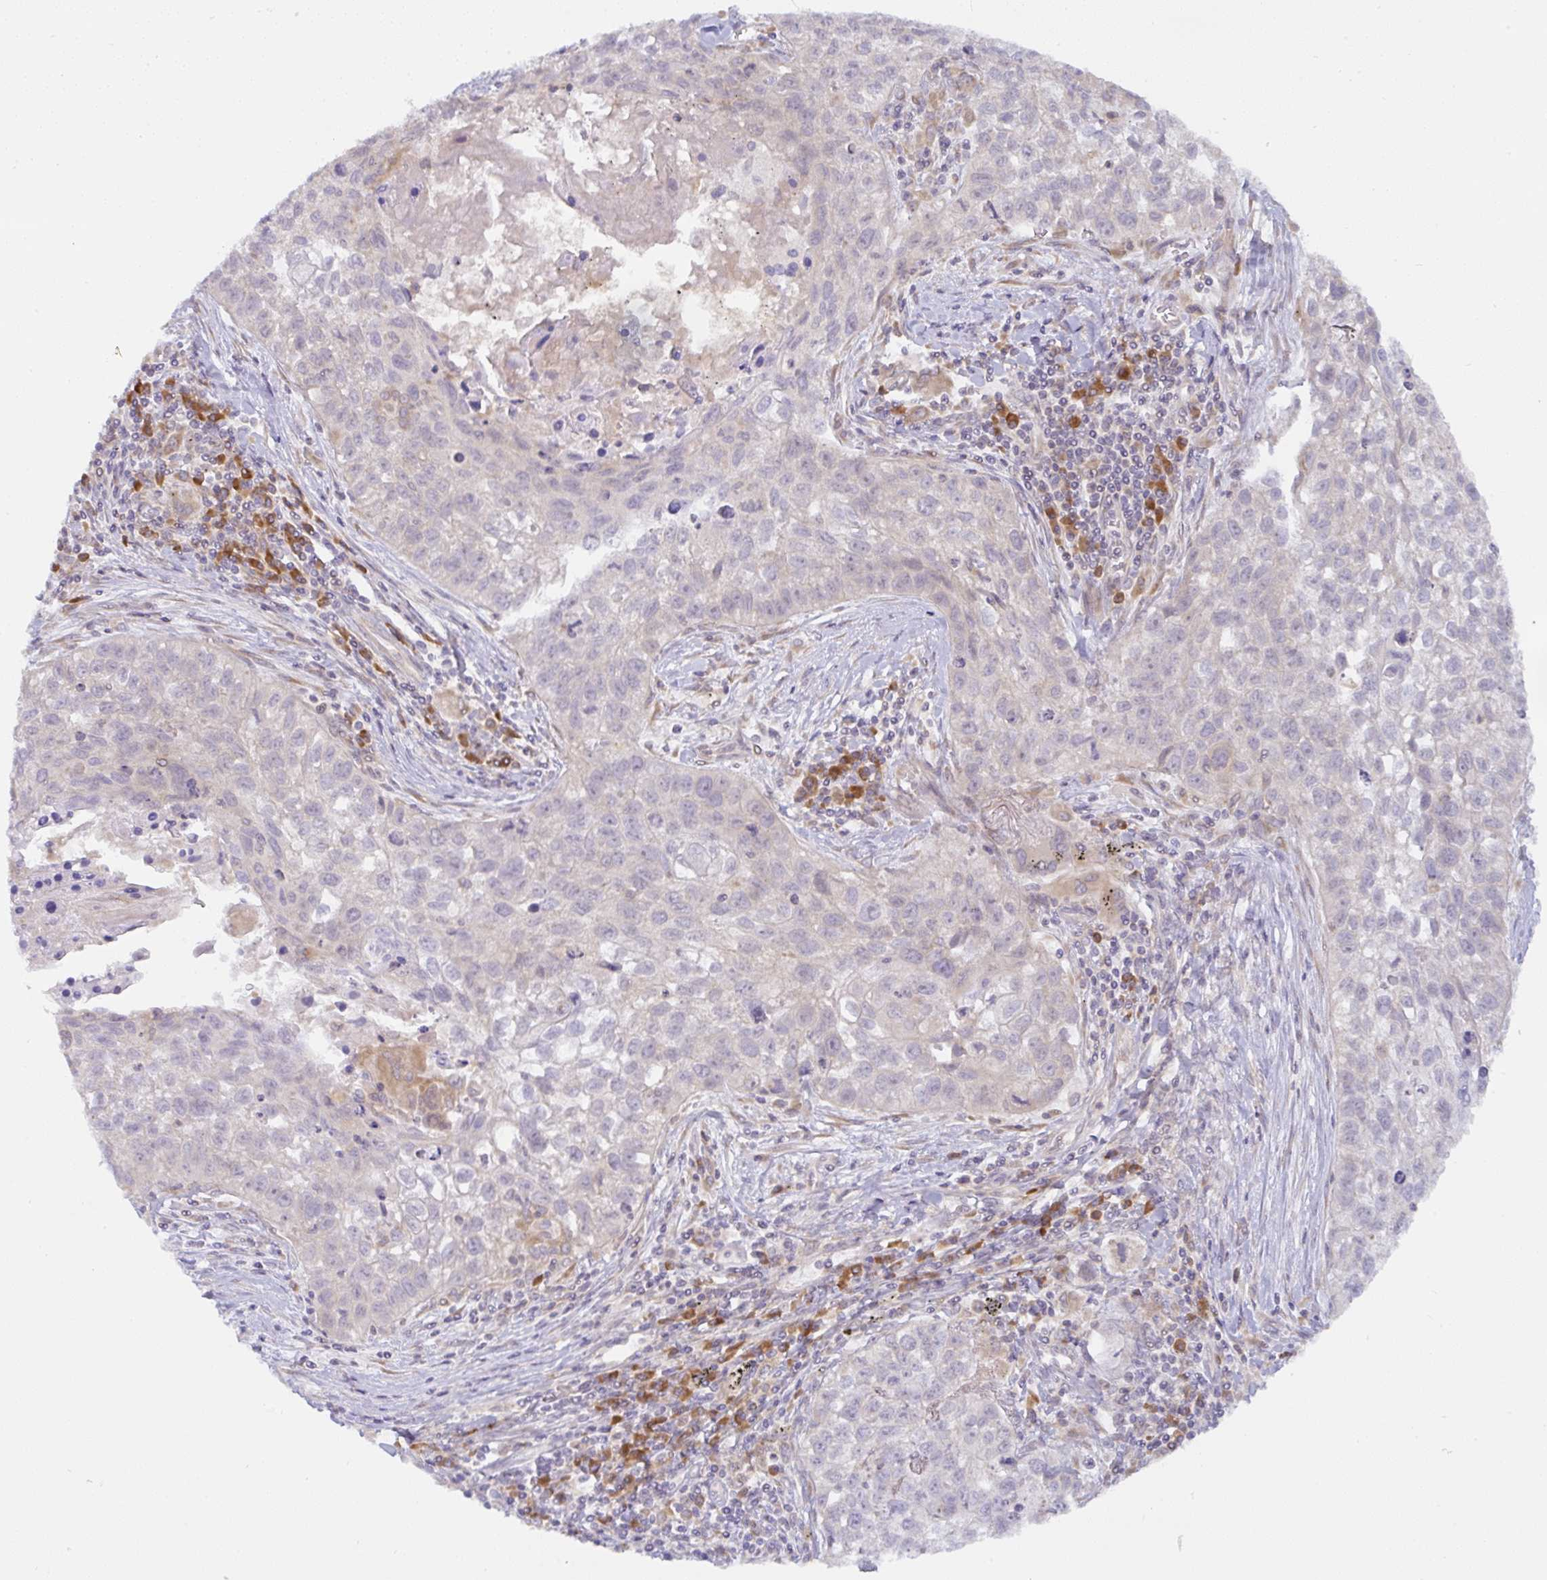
{"staining": {"intensity": "negative", "quantity": "none", "location": "none"}, "tissue": "lung cancer", "cell_type": "Tumor cells", "image_type": "cancer", "snomed": [{"axis": "morphology", "description": "Squamous cell carcinoma, NOS"}, {"axis": "topography", "description": "Lung"}], "caption": "Immunohistochemical staining of squamous cell carcinoma (lung) reveals no significant expression in tumor cells.", "gene": "DERL2", "patient": {"sex": "male", "age": 74}}